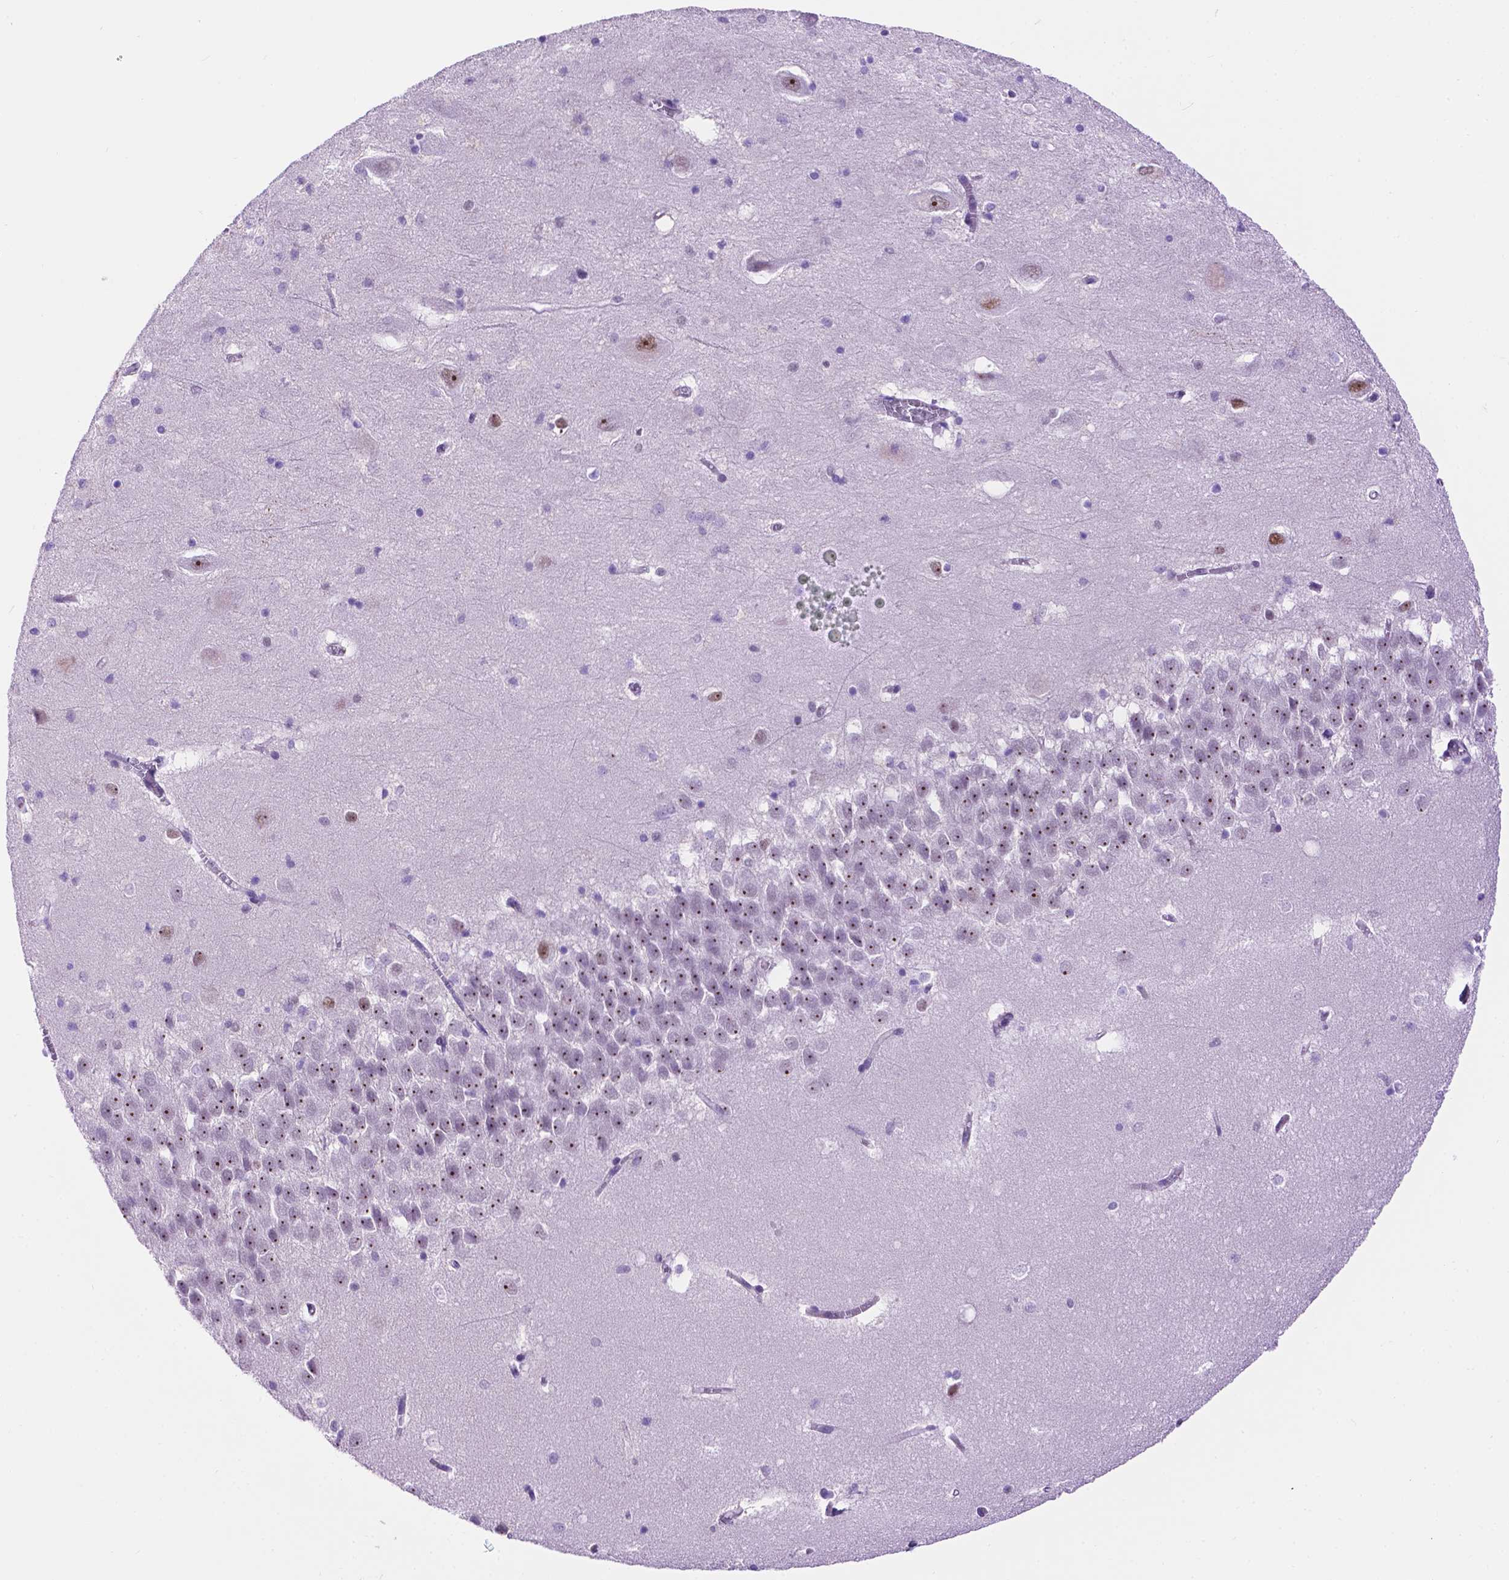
{"staining": {"intensity": "negative", "quantity": "none", "location": "none"}, "tissue": "hippocampus", "cell_type": "Glial cells", "image_type": "normal", "snomed": [{"axis": "morphology", "description": "Normal tissue, NOS"}, {"axis": "topography", "description": "Hippocampus"}], "caption": "Photomicrograph shows no significant protein expression in glial cells of benign hippocampus.", "gene": "TACSTD2", "patient": {"sex": "male", "age": 58}}